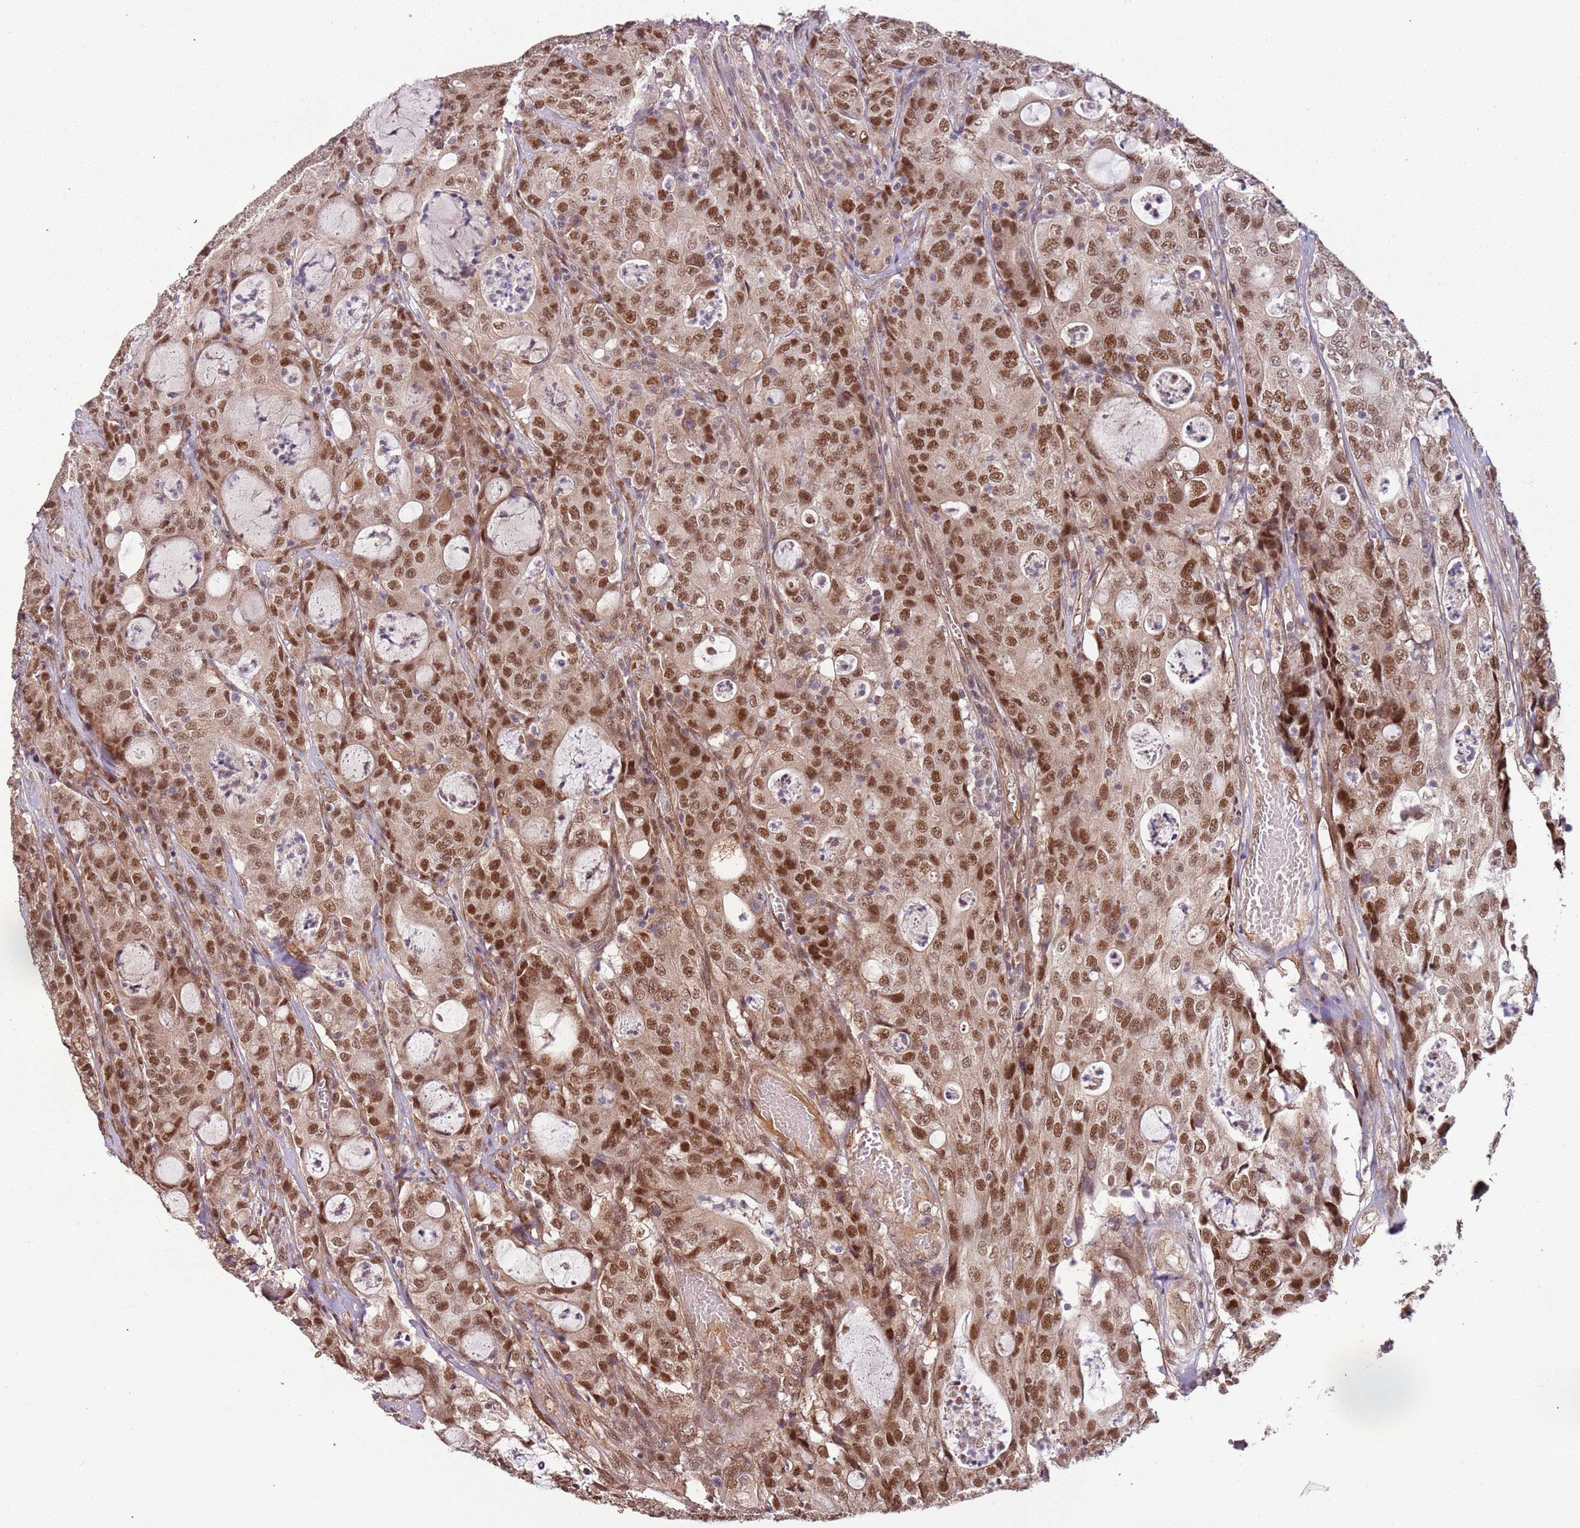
{"staining": {"intensity": "moderate", "quantity": ">75%", "location": "nuclear"}, "tissue": "colorectal cancer", "cell_type": "Tumor cells", "image_type": "cancer", "snomed": [{"axis": "morphology", "description": "Adenocarcinoma, NOS"}, {"axis": "topography", "description": "Colon"}], "caption": "Immunohistochemistry (IHC) image of neoplastic tissue: human adenocarcinoma (colorectal) stained using immunohistochemistry (IHC) reveals medium levels of moderate protein expression localized specifically in the nuclear of tumor cells, appearing as a nuclear brown color.", "gene": "POLR3H", "patient": {"sex": "male", "age": 83}}